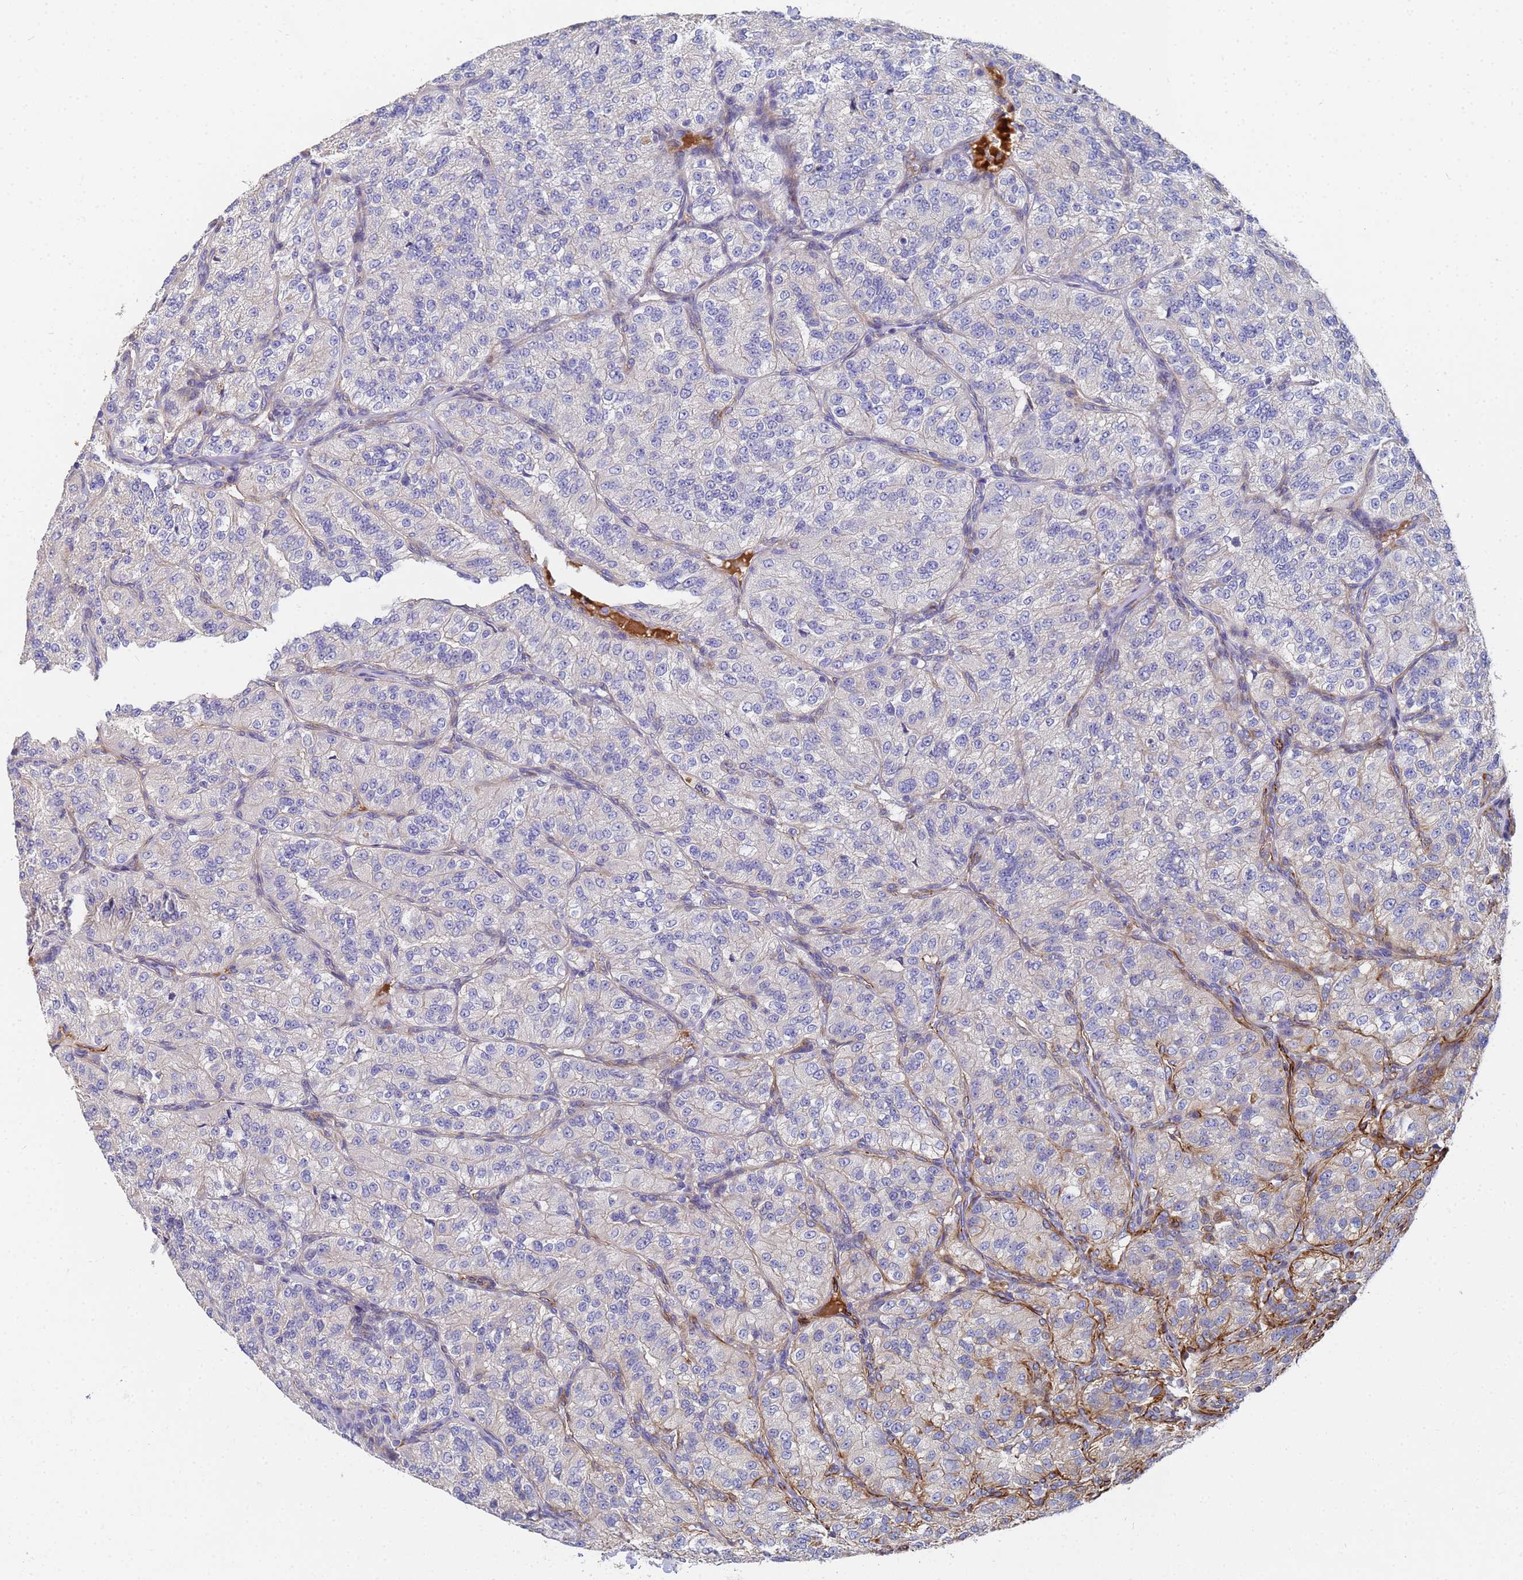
{"staining": {"intensity": "negative", "quantity": "none", "location": "none"}, "tissue": "renal cancer", "cell_type": "Tumor cells", "image_type": "cancer", "snomed": [{"axis": "morphology", "description": "Adenocarcinoma, NOS"}, {"axis": "topography", "description": "Kidney"}], "caption": "IHC of human renal cancer (adenocarcinoma) displays no expression in tumor cells.", "gene": "SYT13", "patient": {"sex": "female", "age": 63}}